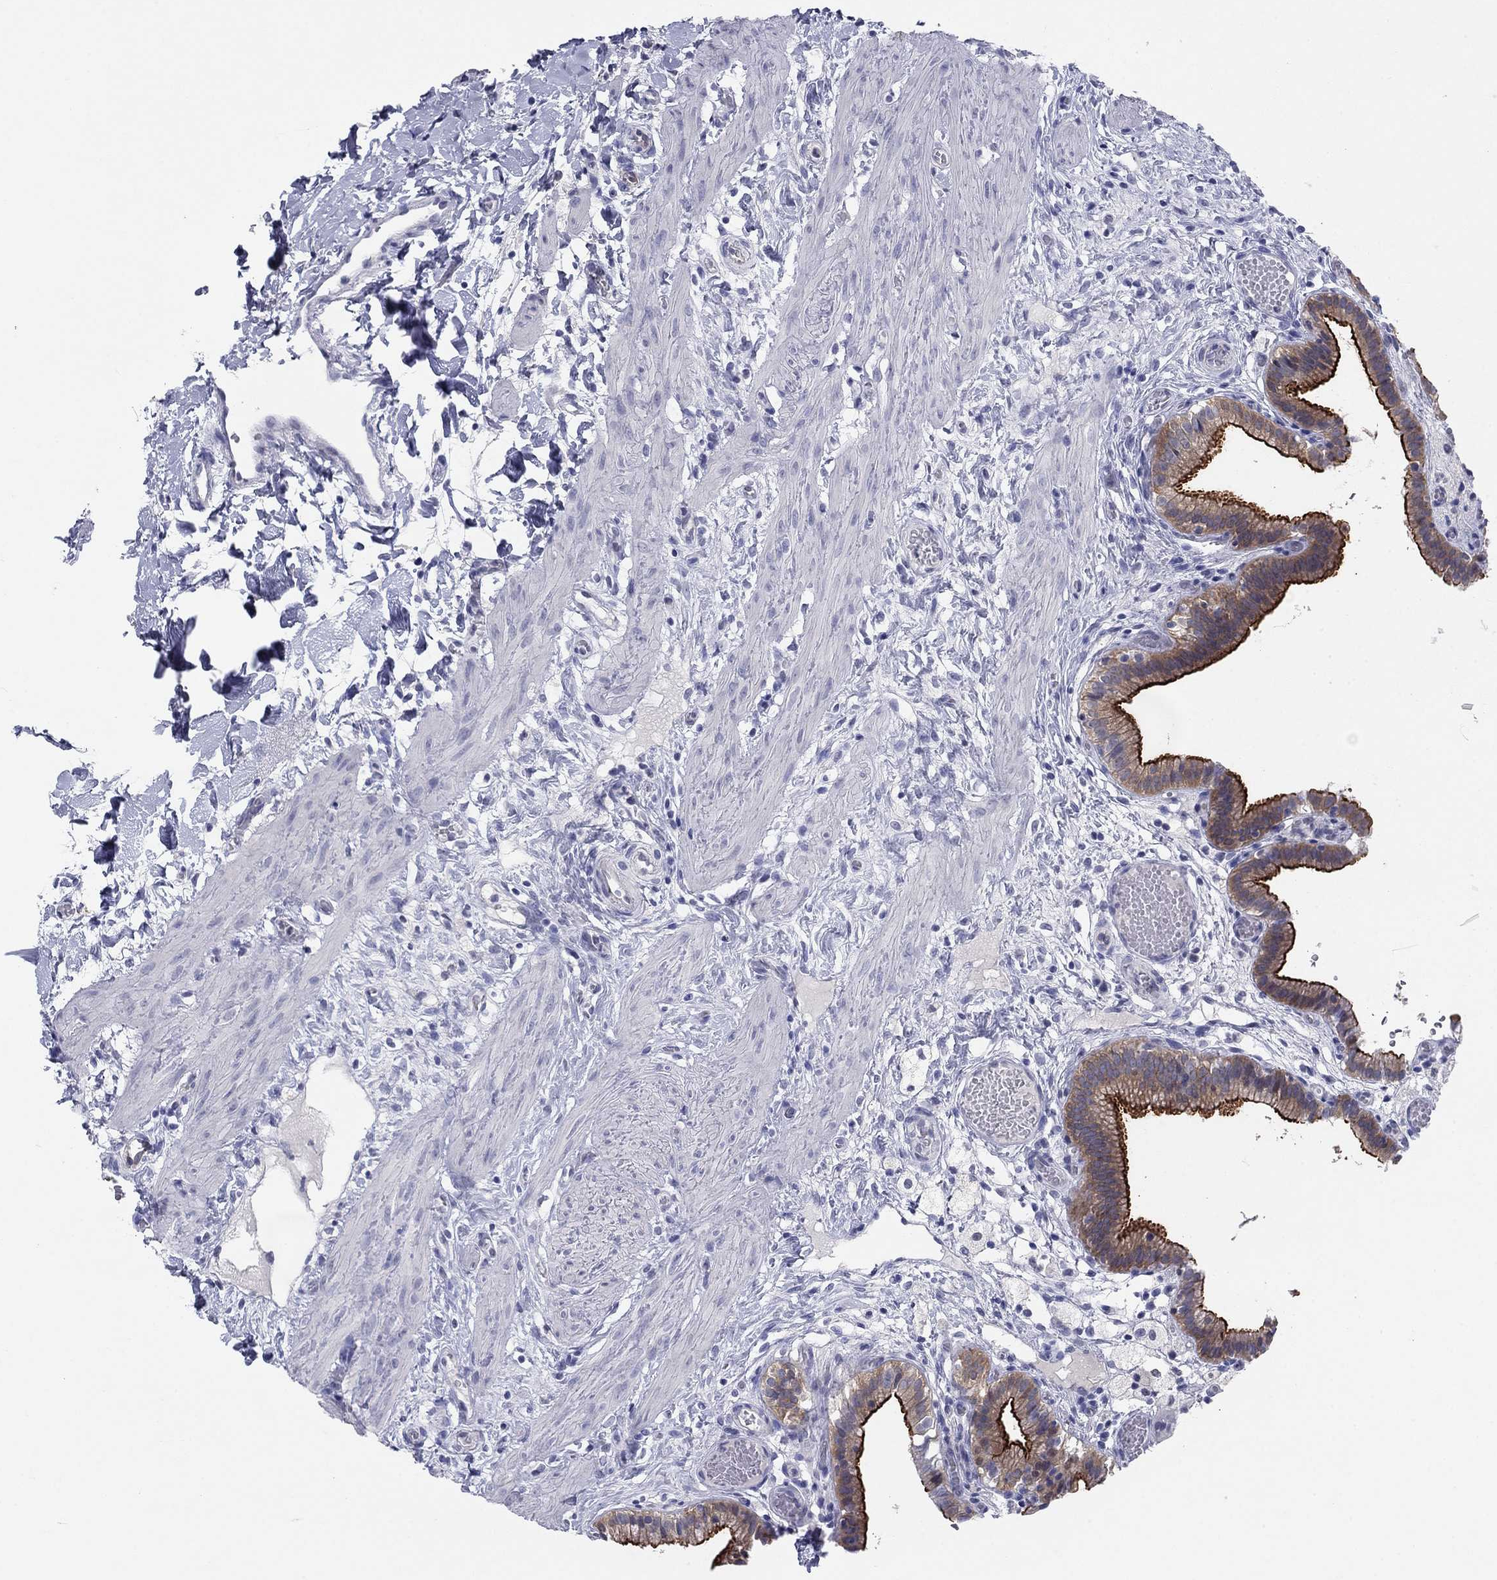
{"staining": {"intensity": "strong", "quantity": ">75%", "location": "cytoplasmic/membranous"}, "tissue": "gallbladder", "cell_type": "Glandular cells", "image_type": "normal", "snomed": [{"axis": "morphology", "description": "Normal tissue, NOS"}, {"axis": "topography", "description": "Gallbladder"}], "caption": "DAB (3,3'-diaminobenzidine) immunohistochemical staining of benign gallbladder exhibits strong cytoplasmic/membranous protein expression in about >75% of glandular cells. Immunohistochemistry stains the protein in brown and the nuclei are stained blue.", "gene": "PLS1", "patient": {"sex": "female", "age": 24}}